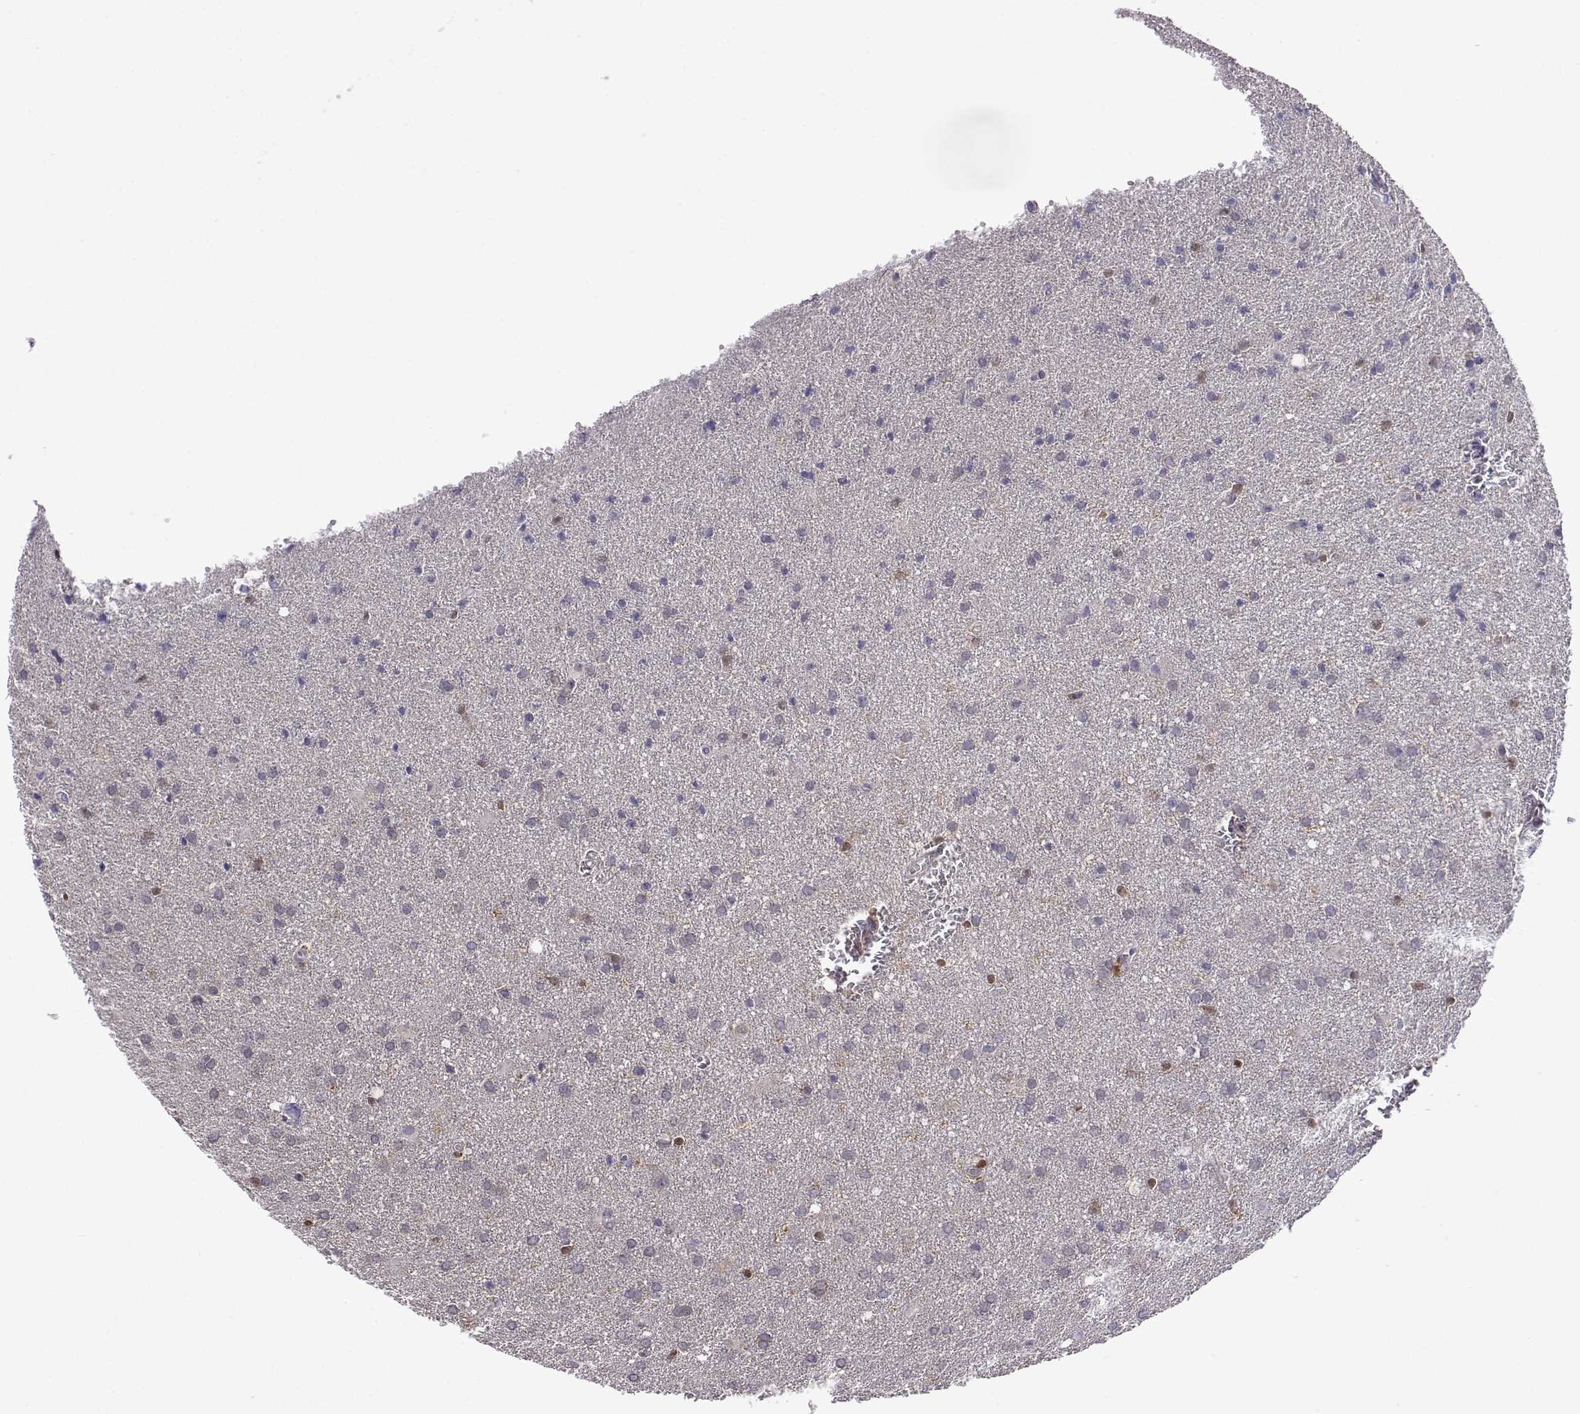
{"staining": {"intensity": "negative", "quantity": "none", "location": "none"}, "tissue": "glioma", "cell_type": "Tumor cells", "image_type": "cancer", "snomed": [{"axis": "morphology", "description": "Glioma, malignant, Low grade"}, {"axis": "topography", "description": "Brain"}], "caption": "Immunohistochemical staining of human glioma displays no significant expression in tumor cells.", "gene": "AKR1B1", "patient": {"sex": "male", "age": 58}}